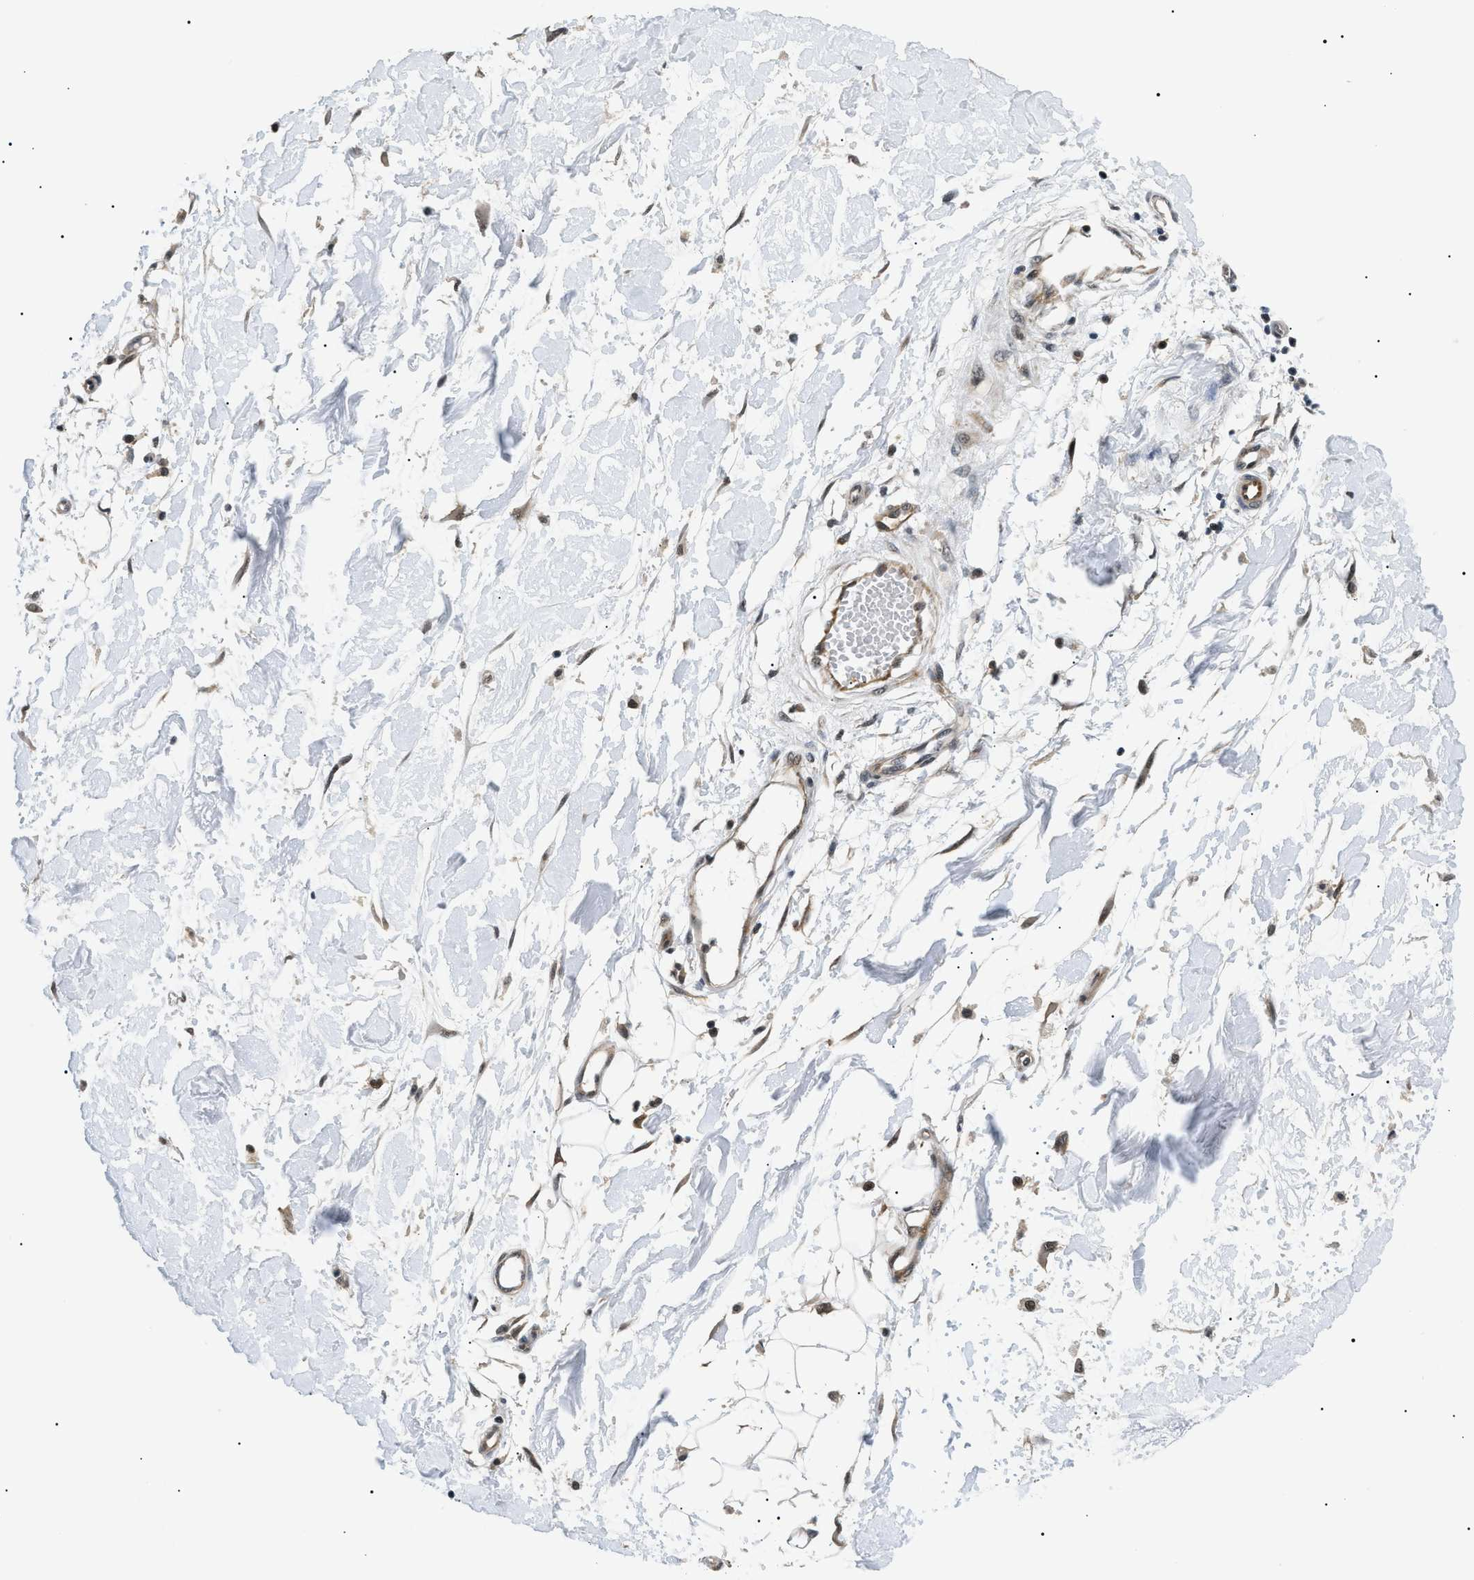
{"staining": {"intensity": "moderate", "quantity": "25%-75%", "location": "nuclear"}, "tissue": "adipose tissue", "cell_type": "Adipocytes", "image_type": "normal", "snomed": [{"axis": "morphology", "description": "Normal tissue, NOS"}, {"axis": "morphology", "description": "Squamous cell carcinoma, NOS"}, {"axis": "topography", "description": "Skin"}, {"axis": "topography", "description": "Peripheral nerve tissue"}], "caption": "Immunohistochemical staining of normal adipose tissue displays moderate nuclear protein staining in about 25%-75% of adipocytes.", "gene": "RBM15", "patient": {"sex": "male", "age": 83}}